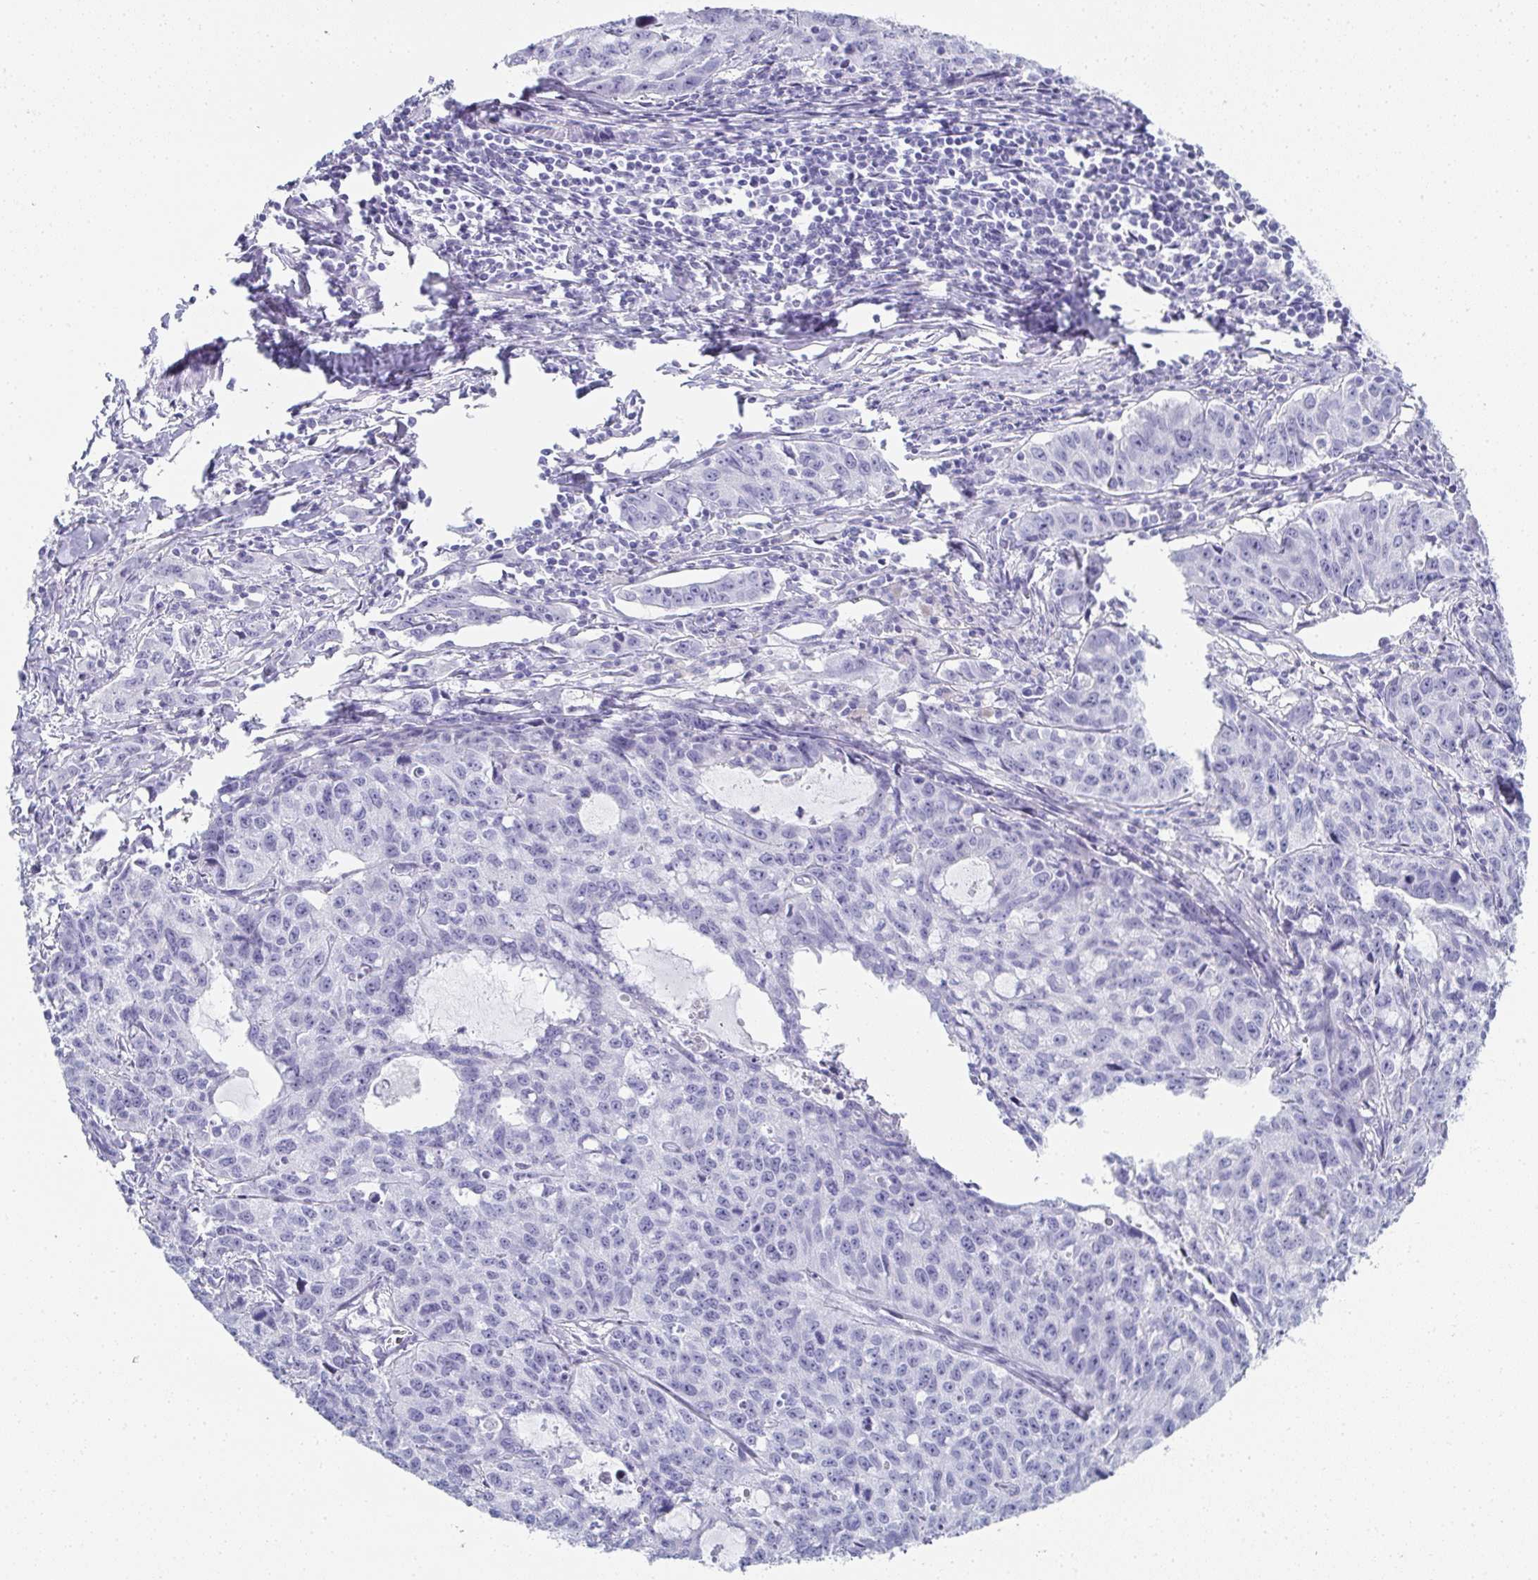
{"staining": {"intensity": "negative", "quantity": "none", "location": "none"}, "tissue": "cervical cancer", "cell_type": "Tumor cells", "image_type": "cancer", "snomed": [{"axis": "morphology", "description": "Squamous cell carcinoma, NOS"}, {"axis": "topography", "description": "Cervix"}], "caption": "The histopathology image shows no staining of tumor cells in cervical cancer (squamous cell carcinoma).", "gene": "SYCP1", "patient": {"sex": "female", "age": 28}}